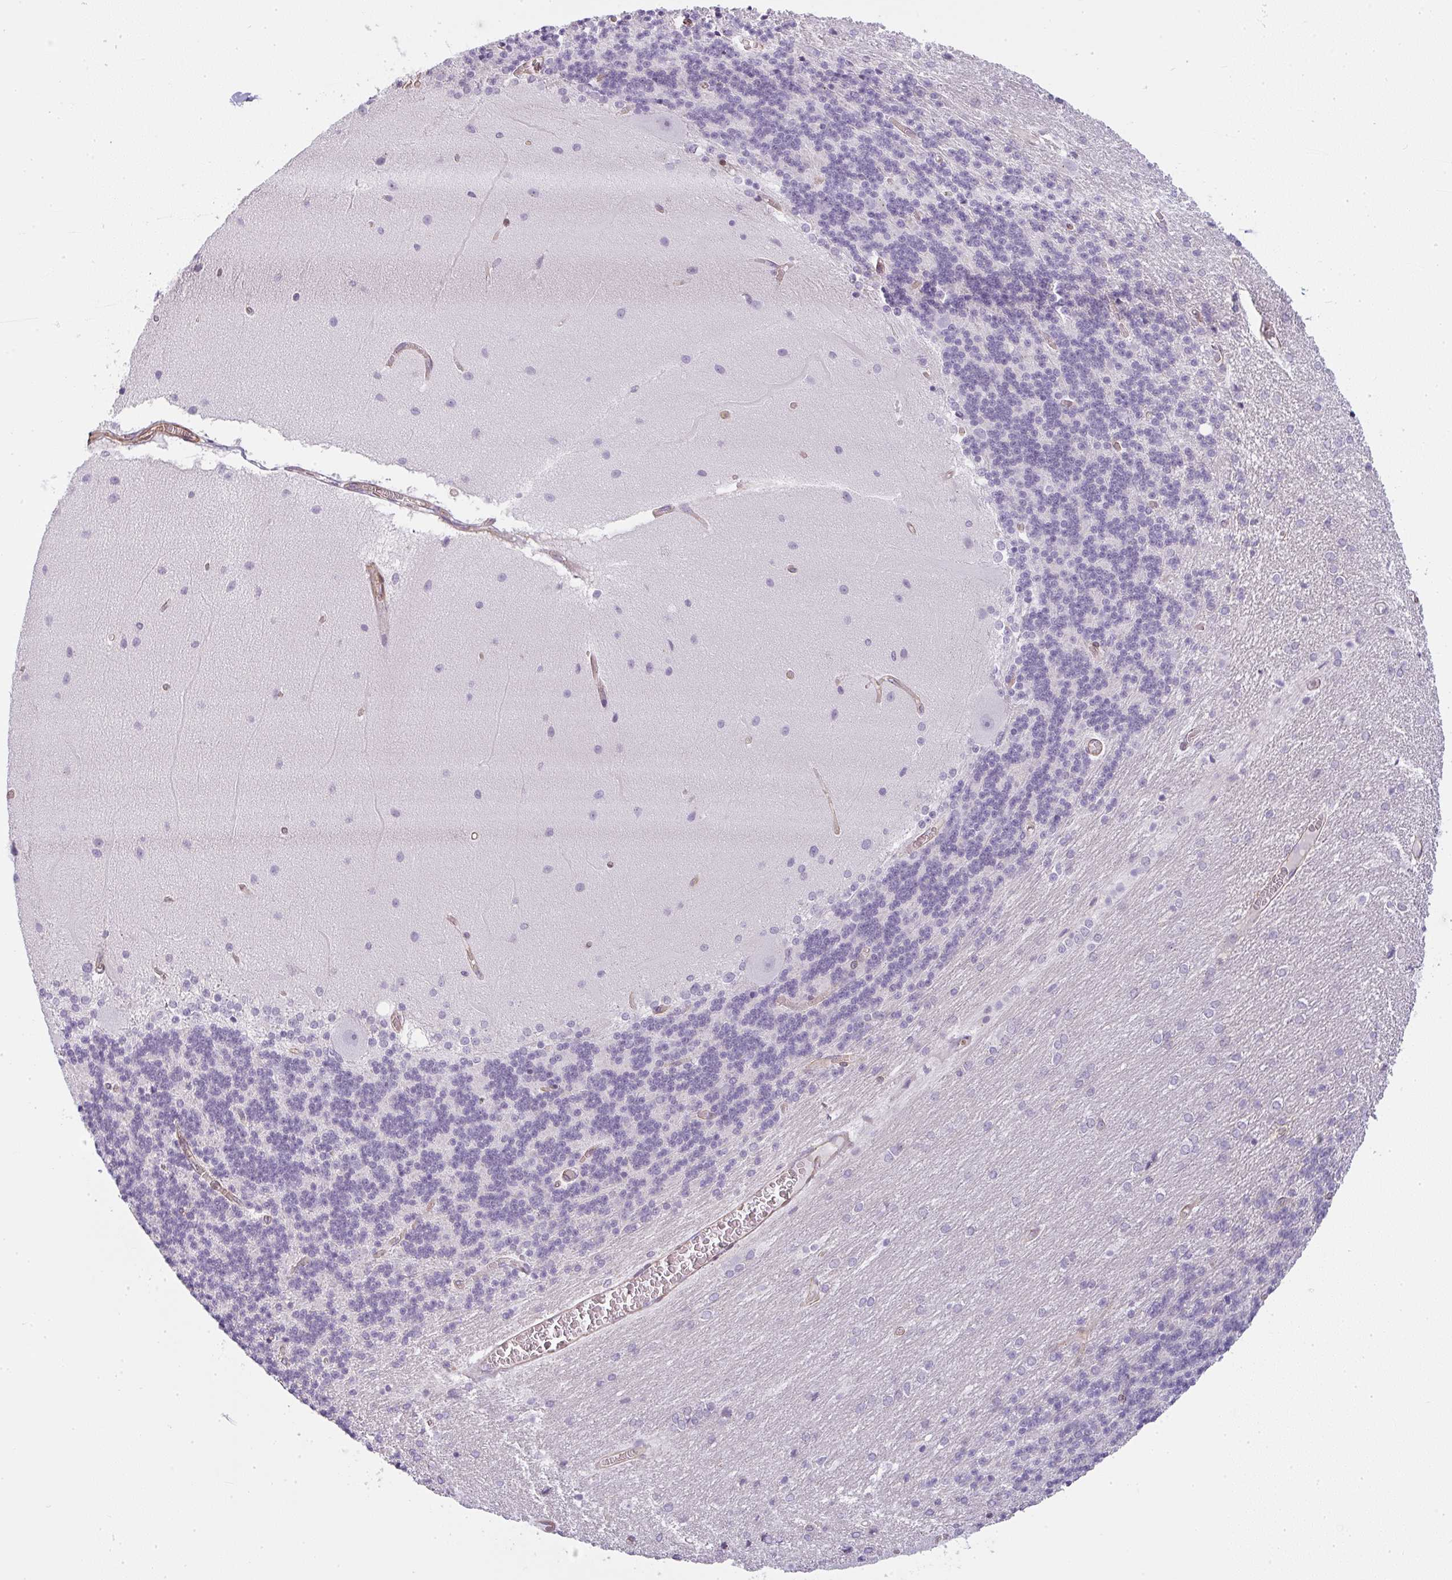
{"staining": {"intensity": "negative", "quantity": "none", "location": "none"}, "tissue": "cerebellum", "cell_type": "Cells in granular layer", "image_type": "normal", "snomed": [{"axis": "morphology", "description": "Normal tissue, NOS"}, {"axis": "topography", "description": "Cerebellum"}], "caption": "Cerebellum stained for a protein using IHC displays no staining cells in granular layer.", "gene": "SULF1", "patient": {"sex": "female", "age": 54}}